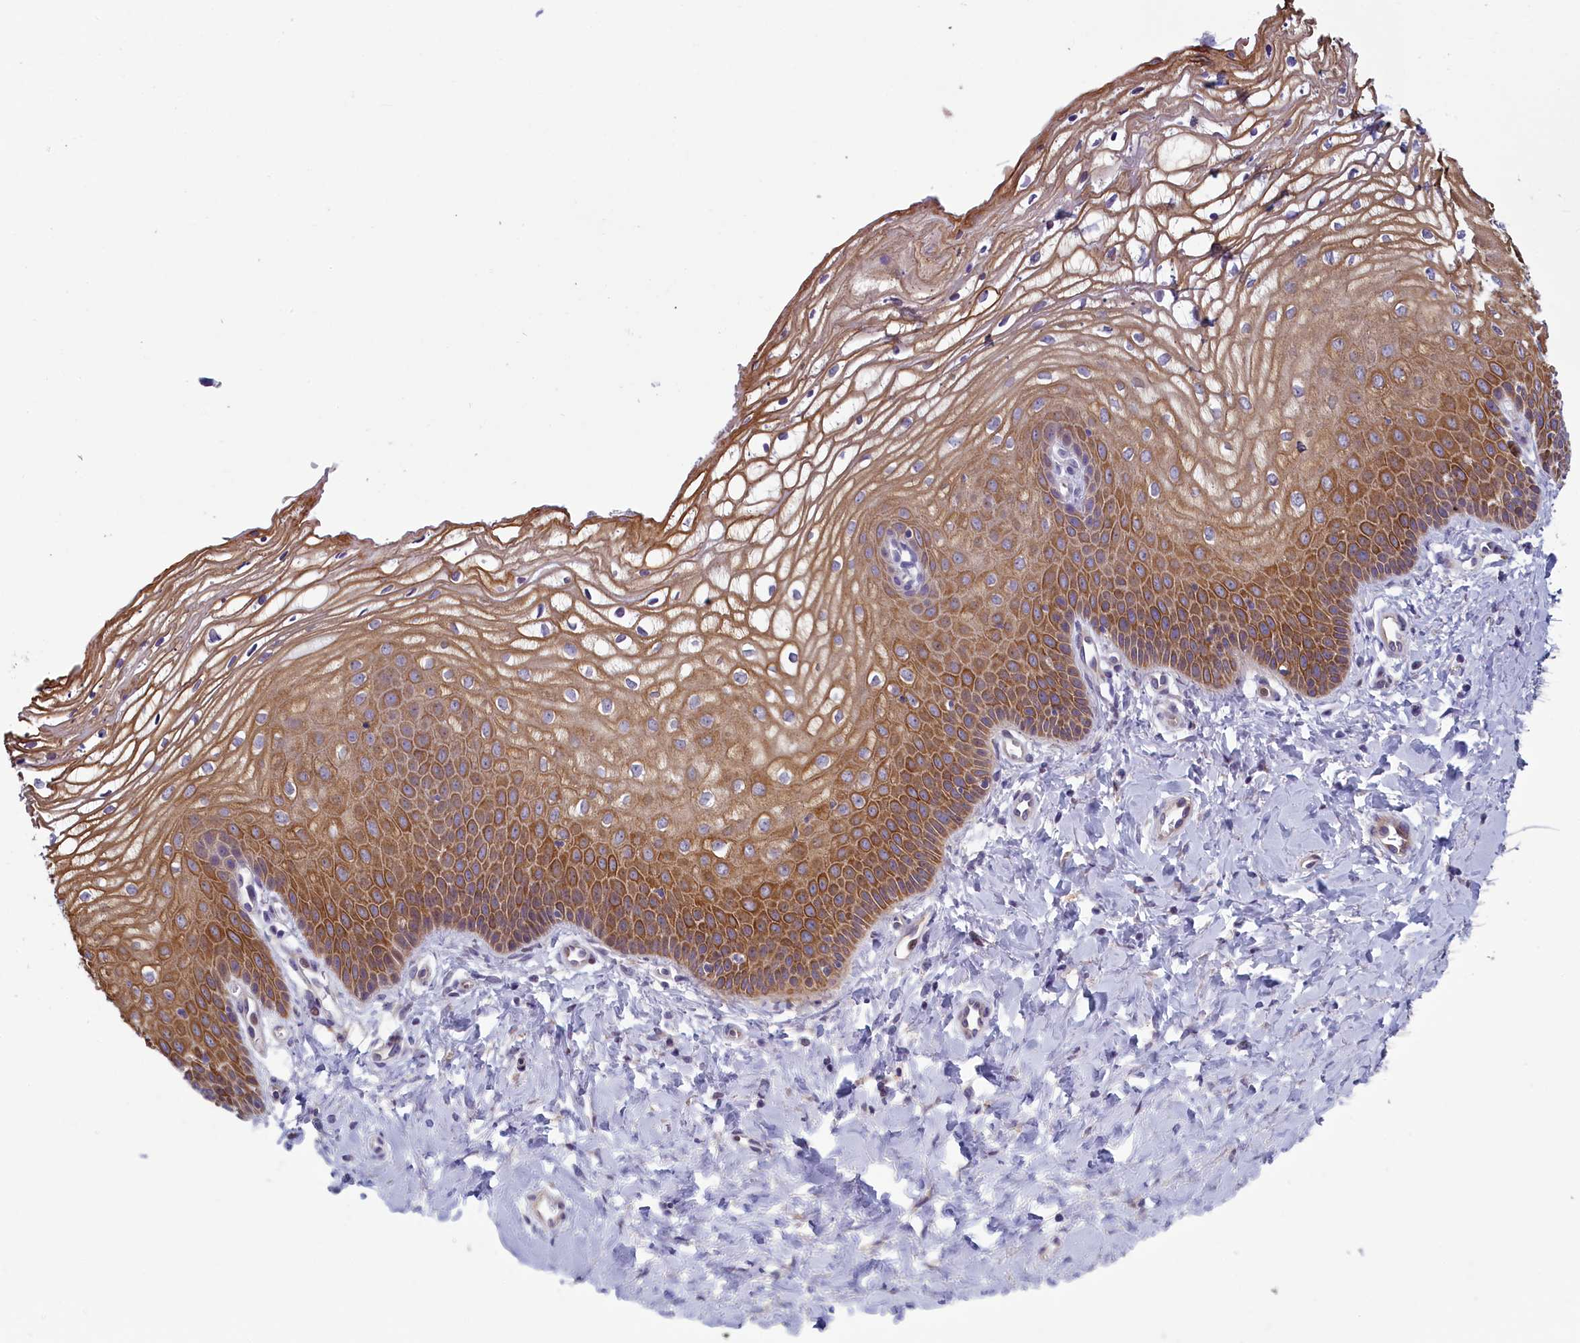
{"staining": {"intensity": "moderate", "quantity": ">75%", "location": "cytoplasmic/membranous"}, "tissue": "vagina", "cell_type": "Squamous epithelial cells", "image_type": "normal", "snomed": [{"axis": "morphology", "description": "Normal tissue, NOS"}, {"axis": "topography", "description": "Vagina"}], "caption": "Vagina stained for a protein demonstrates moderate cytoplasmic/membranous positivity in squamous epithelial cells. (brown staining indicates protein expression, while blue staining denotes nuclei).", "gene": "ANKRD39", "patient": {"sex": "female", "age": 68}}